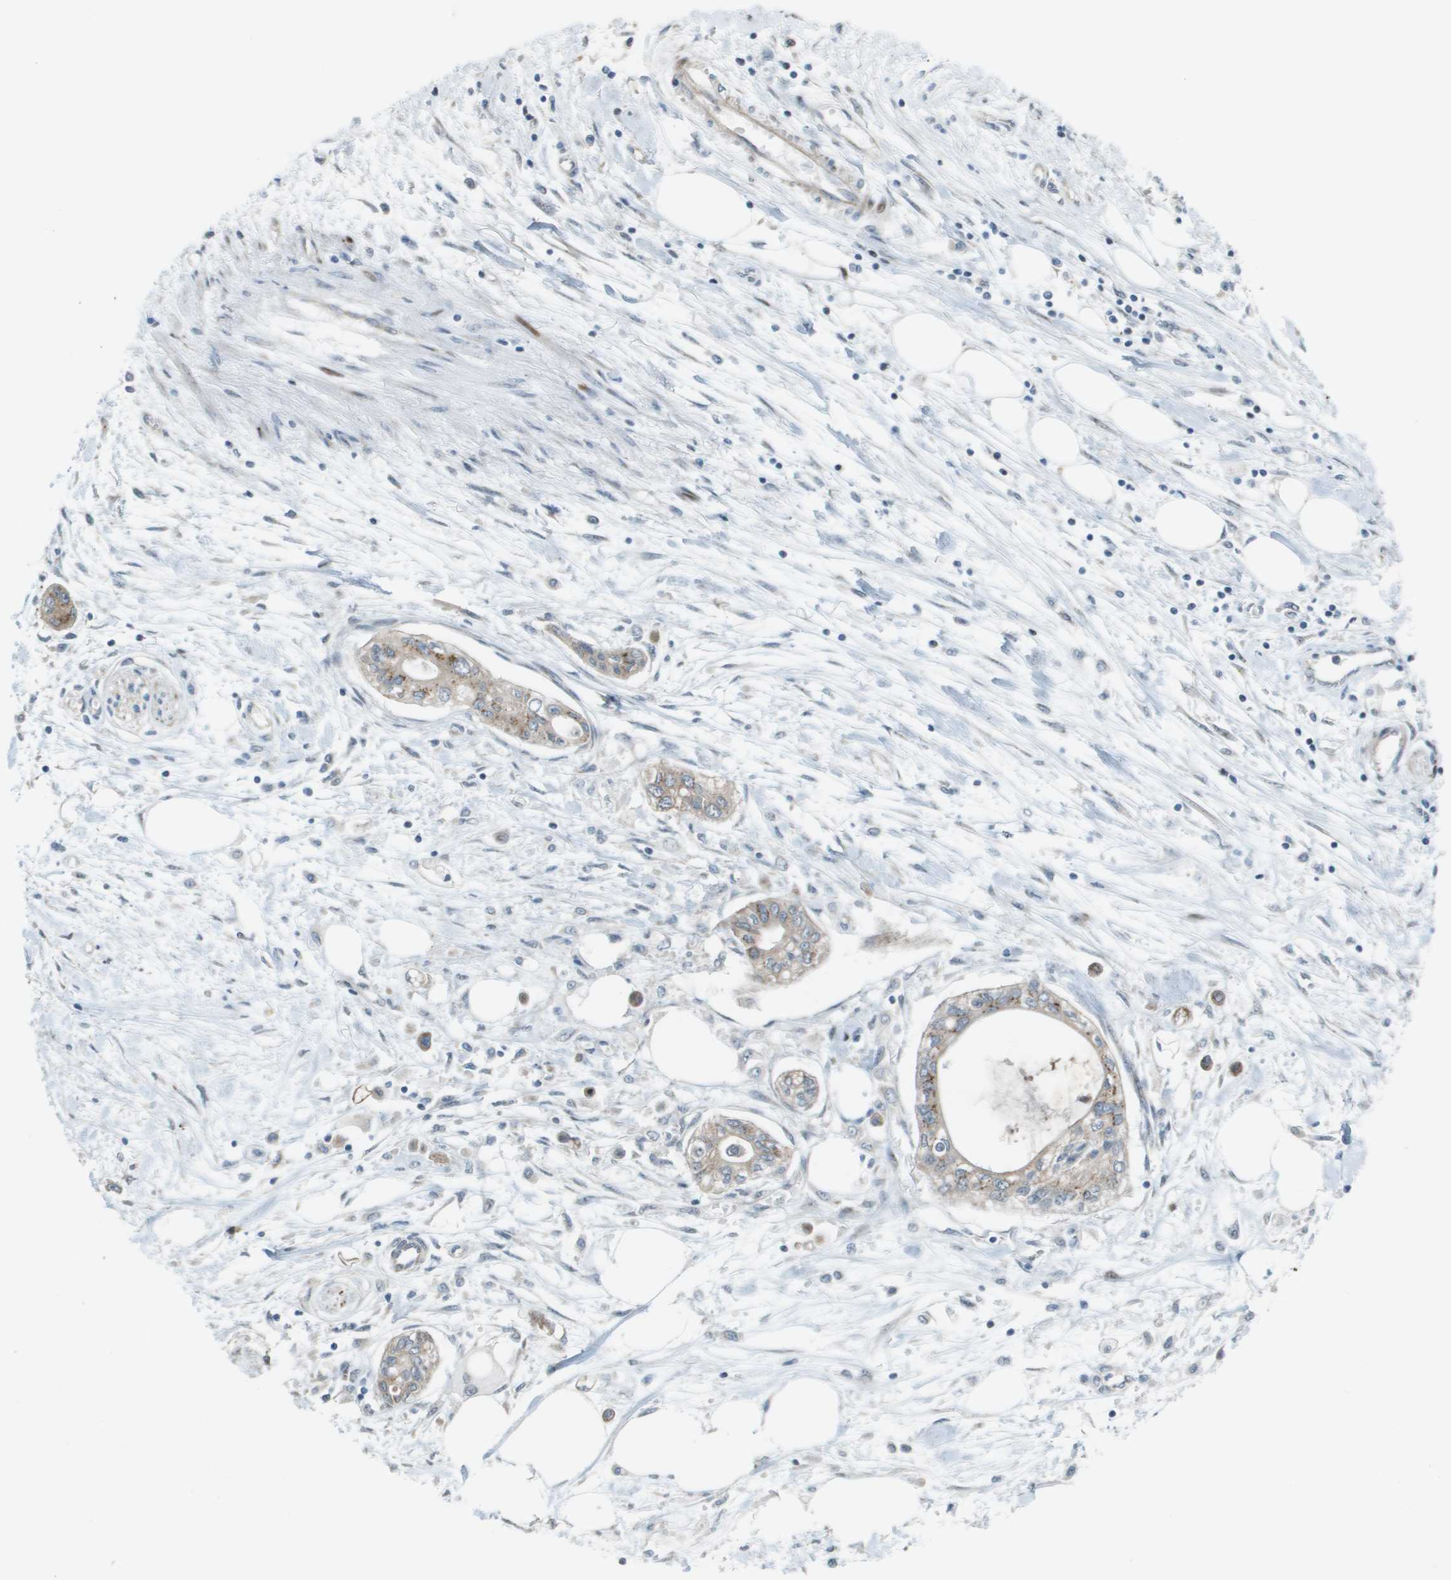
{"staining": {"intensity": "moderate", "quantity": ">75%", "location": "cytoplasmic/membranous"}, "tissue": "pancreatic cancer", "cell_type": "Tumor cells", "image_type": "cancer", "snomed": [{"axis": "morphology", "description": "Adenocarcinoma, NOS"}, {"axis": "topography", "description": "Pancreas"}], "caption": "A photomicrograph showing moderate cytoplasmic/membranous expression in about >75% of tumor cells in pancreatic cancer, as visualized by brown immunohistochemical staining.", "gene": "MGAT3", "patient": {"sex": "female", "age": 77}}